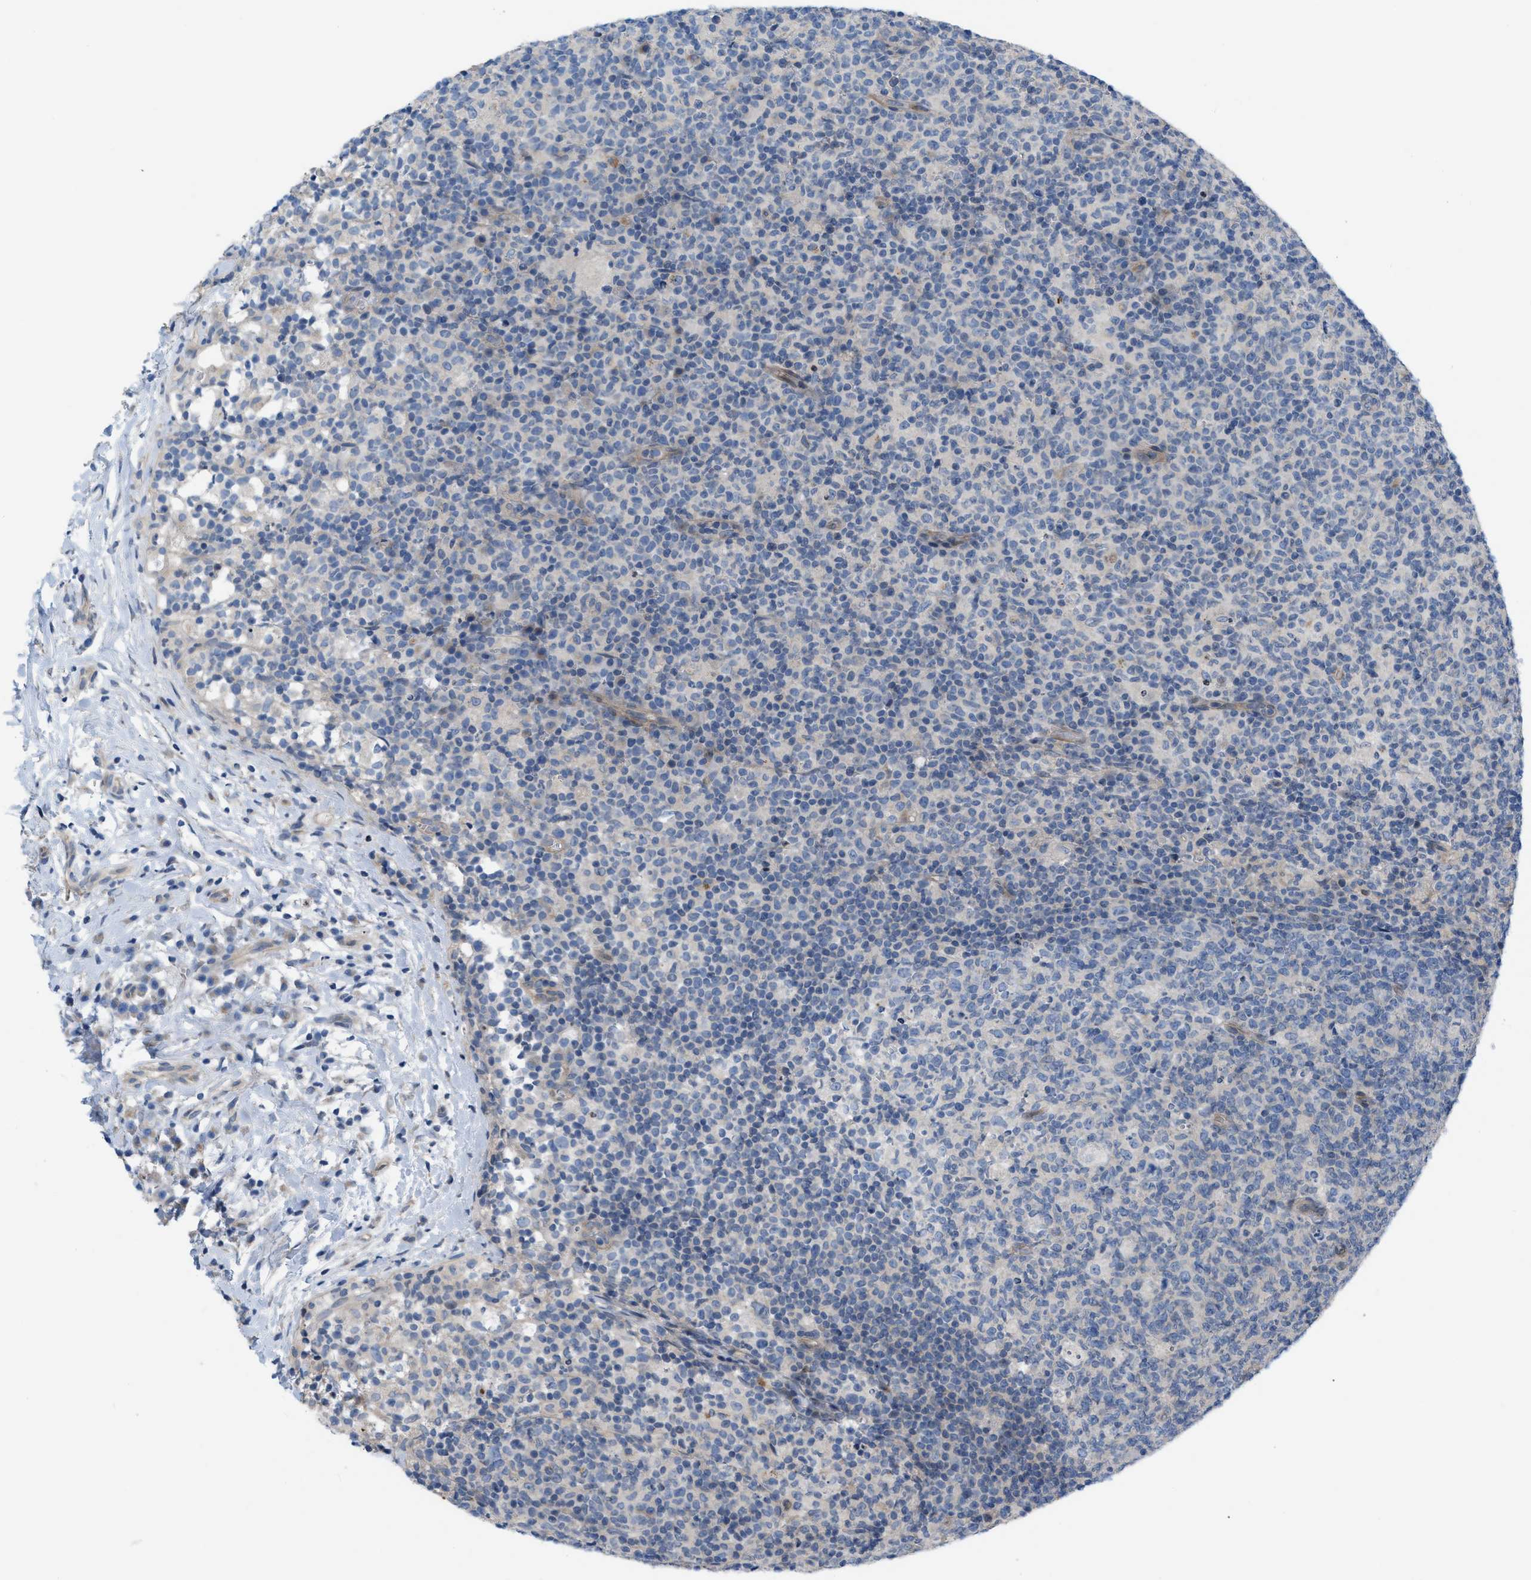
{"staining": {"intensity": "negative", "quantity": "none", "location": "none"}, "tissue": "lymph node", "cell_type": "Germinal center cells", "image_type": "normal", "snomed": [{"axis": "morphology", "description": "Normal tissue, NOS"}, {"axis": "morphology", "description": "Inflammation, NOS"}, {"axis": "topography", "description": "Lymph node"}], "caption": "The IHC histopathology image has no significant expression in germinal center cells of lymph node. (IHC, brightfield microscopy, high magnification).", "gene": "NDEL1", "patient": {"sex": "male", "age": 55}}